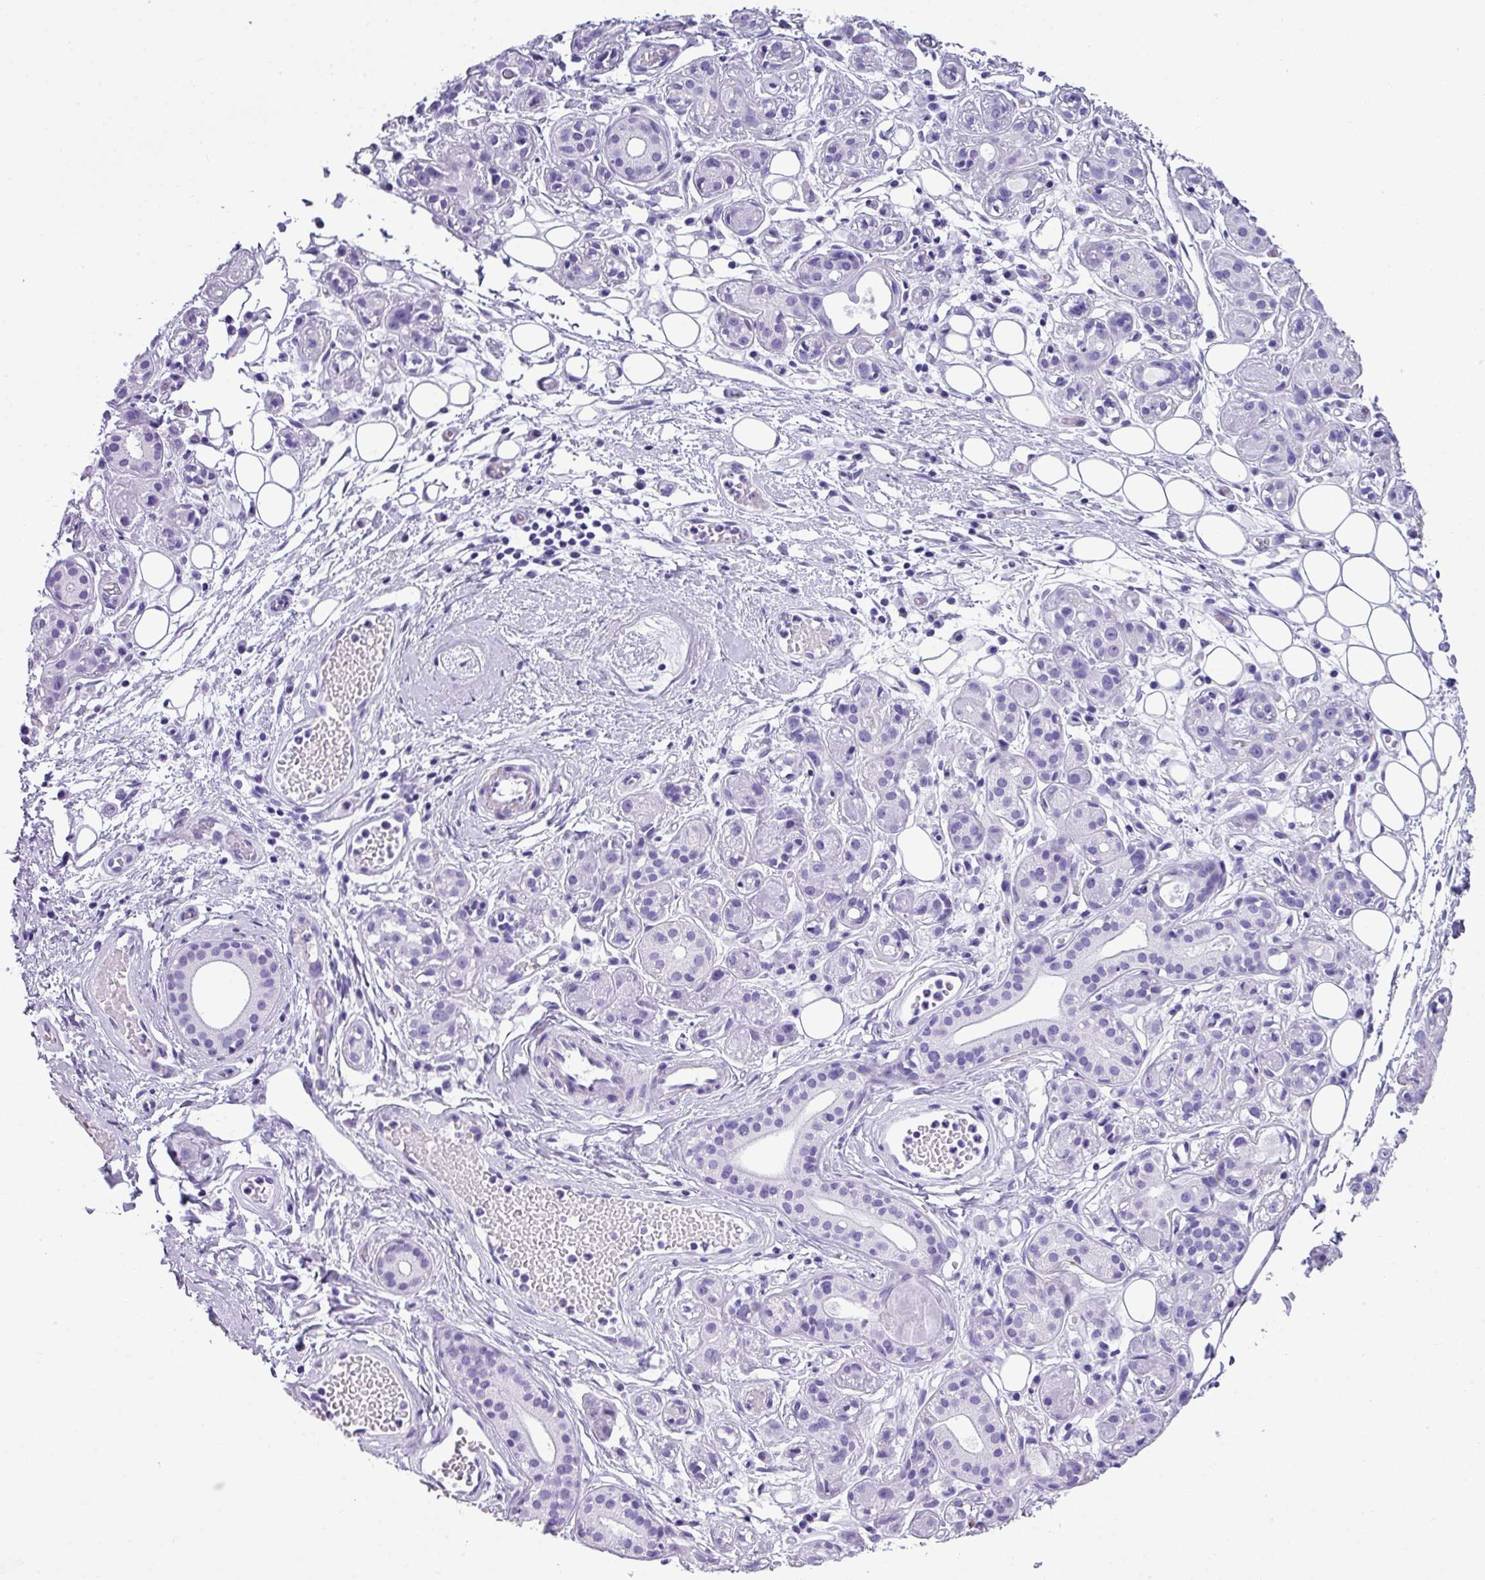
{"staining": {"intensity": "negative", "quantity": "none", "location": "none"}, "tissue": "salivary gland", "cell_type": "Glandular cells", "image_type": "normal", "snomed": [{"axis": "morphology", "description": "Normal tissue, NOS"}, {"axis": "topography", "description": "Salivary gland"}], "caption": "An immunohistochemistry (IHC) image of unremarkable salivary gland is shown. There is no staining in glandular cells of salivary gland.", "gene": "ZNF568", "patient": {"sex": "male", "age": 54}}